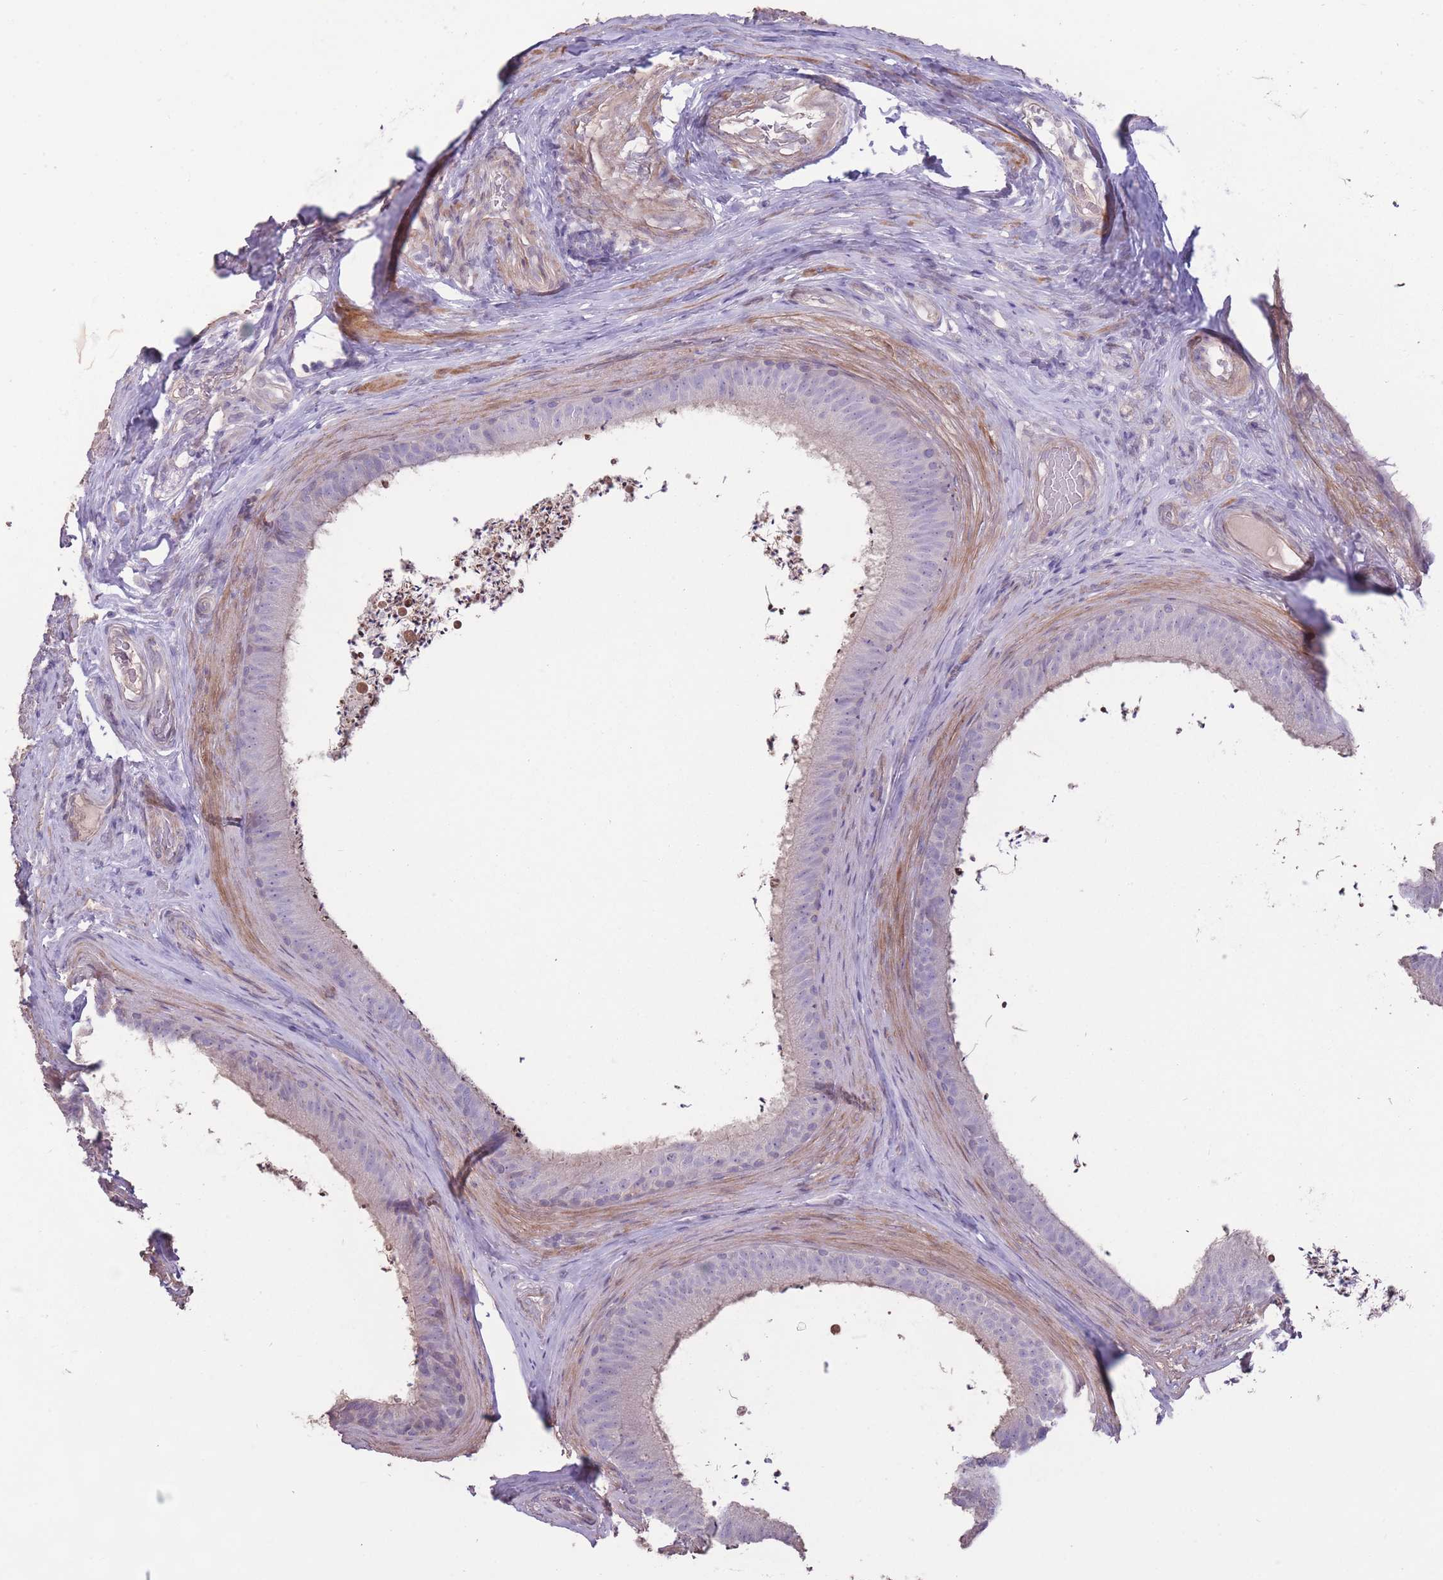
{"staining": {"intensity": "negative", "quantity": "none", "location": "none"}, "tissue": "epididymis", "cell_type": "Glandular cells", "image_type": "normal", "snomed": [{"axis": "morphology", "description": "Normal tissue, NOS"}, {"axis": "topography", "description": "Testis"}, {"axis": "topography", "description": "Epididymis"}], "caption": "High power microscopy micrograph of an immunohistochemistry (IHC) histopathology image of normal epididymis, revealing no significant expression in glandular cells. (Brightfield microscopy of DAB IHC at high magnification).", "gene": "RSPH10B2", "patient": {"sex": "male", "age": 41}}